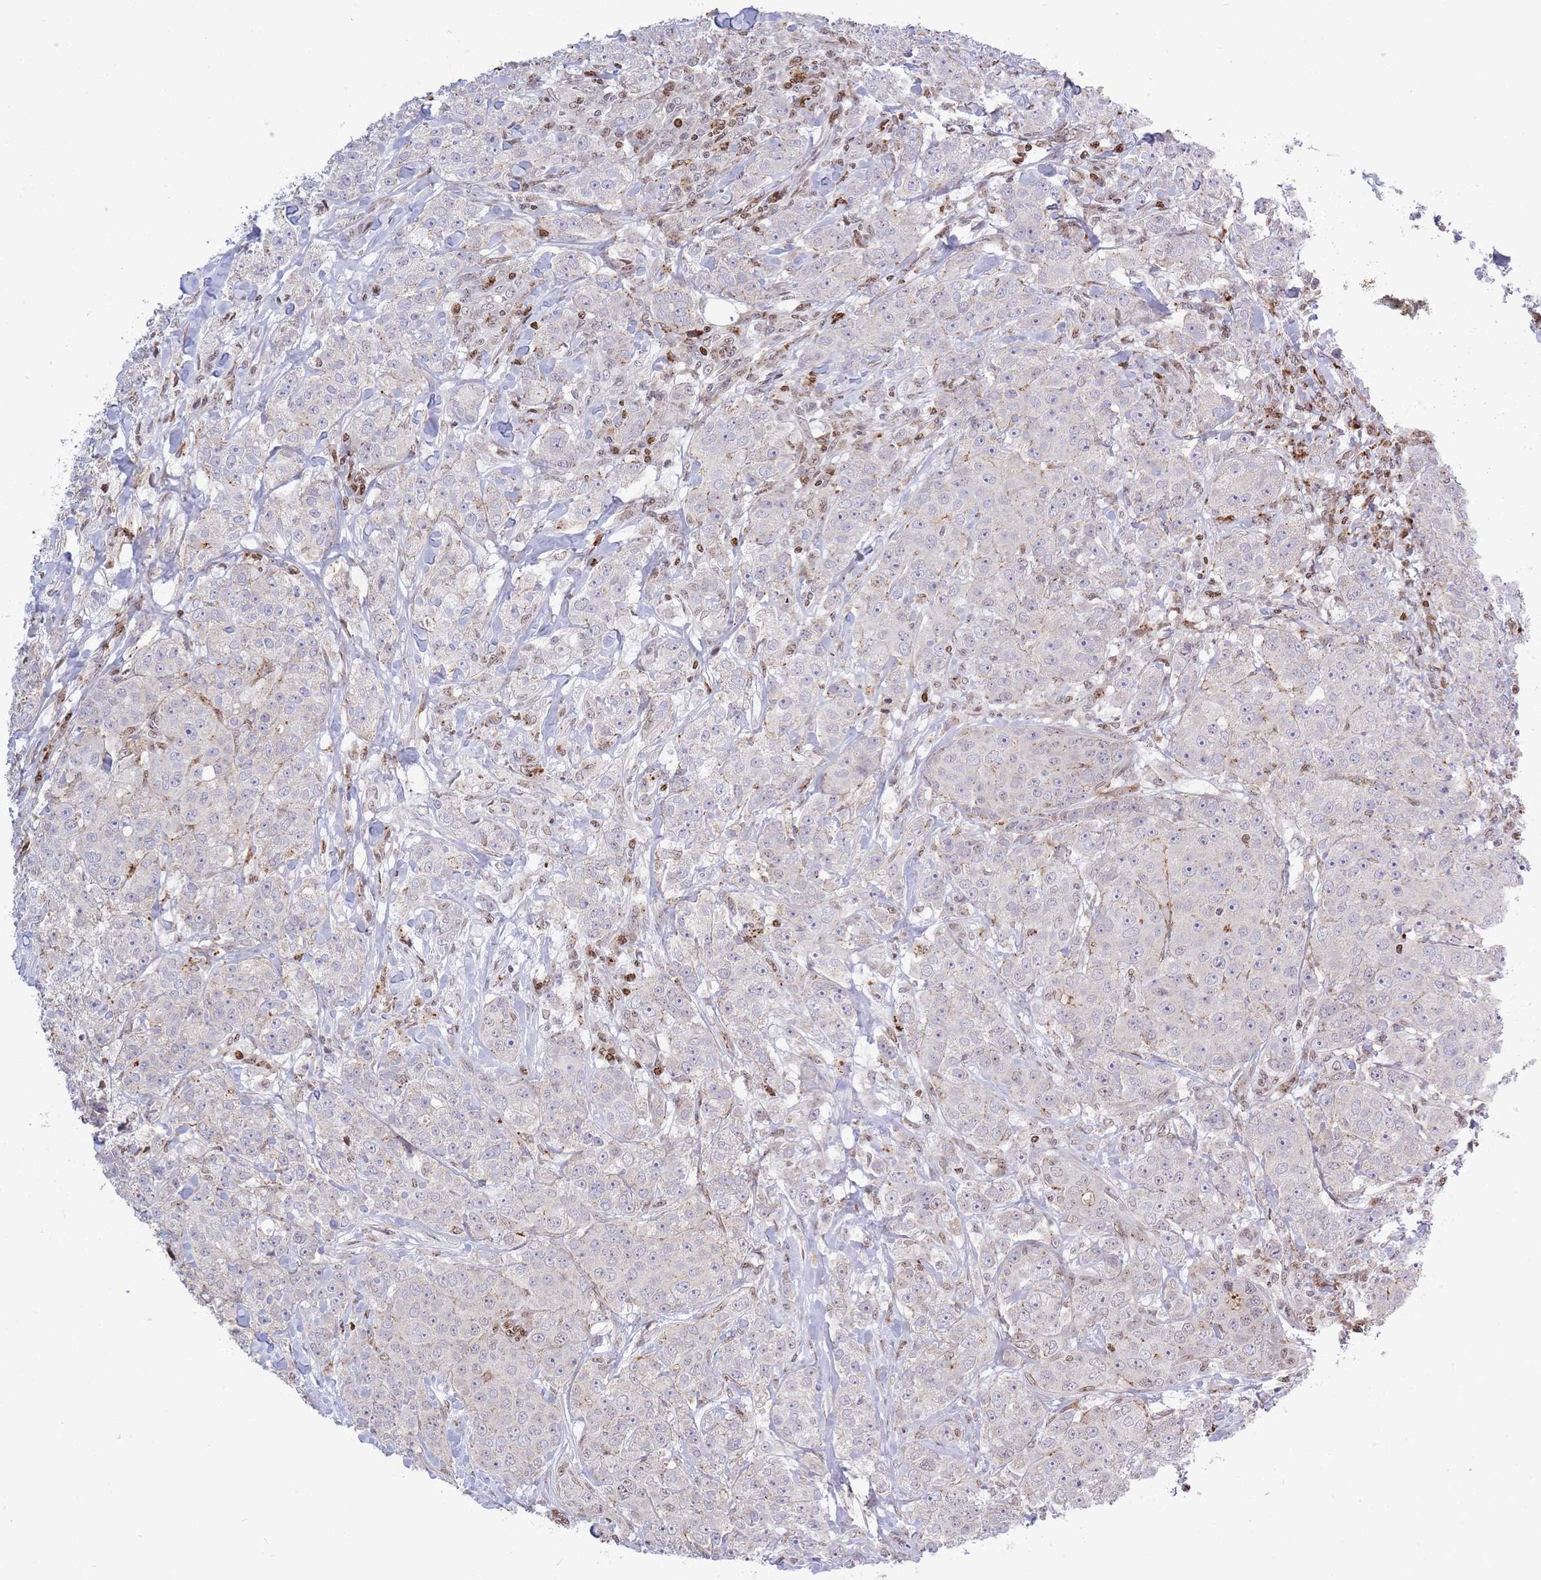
{"staining": {"intensity": "negative", "quantity": "none", "location": "none"}, "tissue": "breast cancer", "cell_type": "Tumor cells", "image_type": "cancer", "snomed": [{"axis": "morphology", "description": "Duct carcinoma"}, {"axis": "topography", "description": "Breast"}], "caption": "A high-resolution histopathology image shows immunohistochemistry (IHC) staining of breast cancer, which reveals no significant expression in tumor cells.", "gene": "TRIM61", "patient": {"sex": "female", "age": 43}}